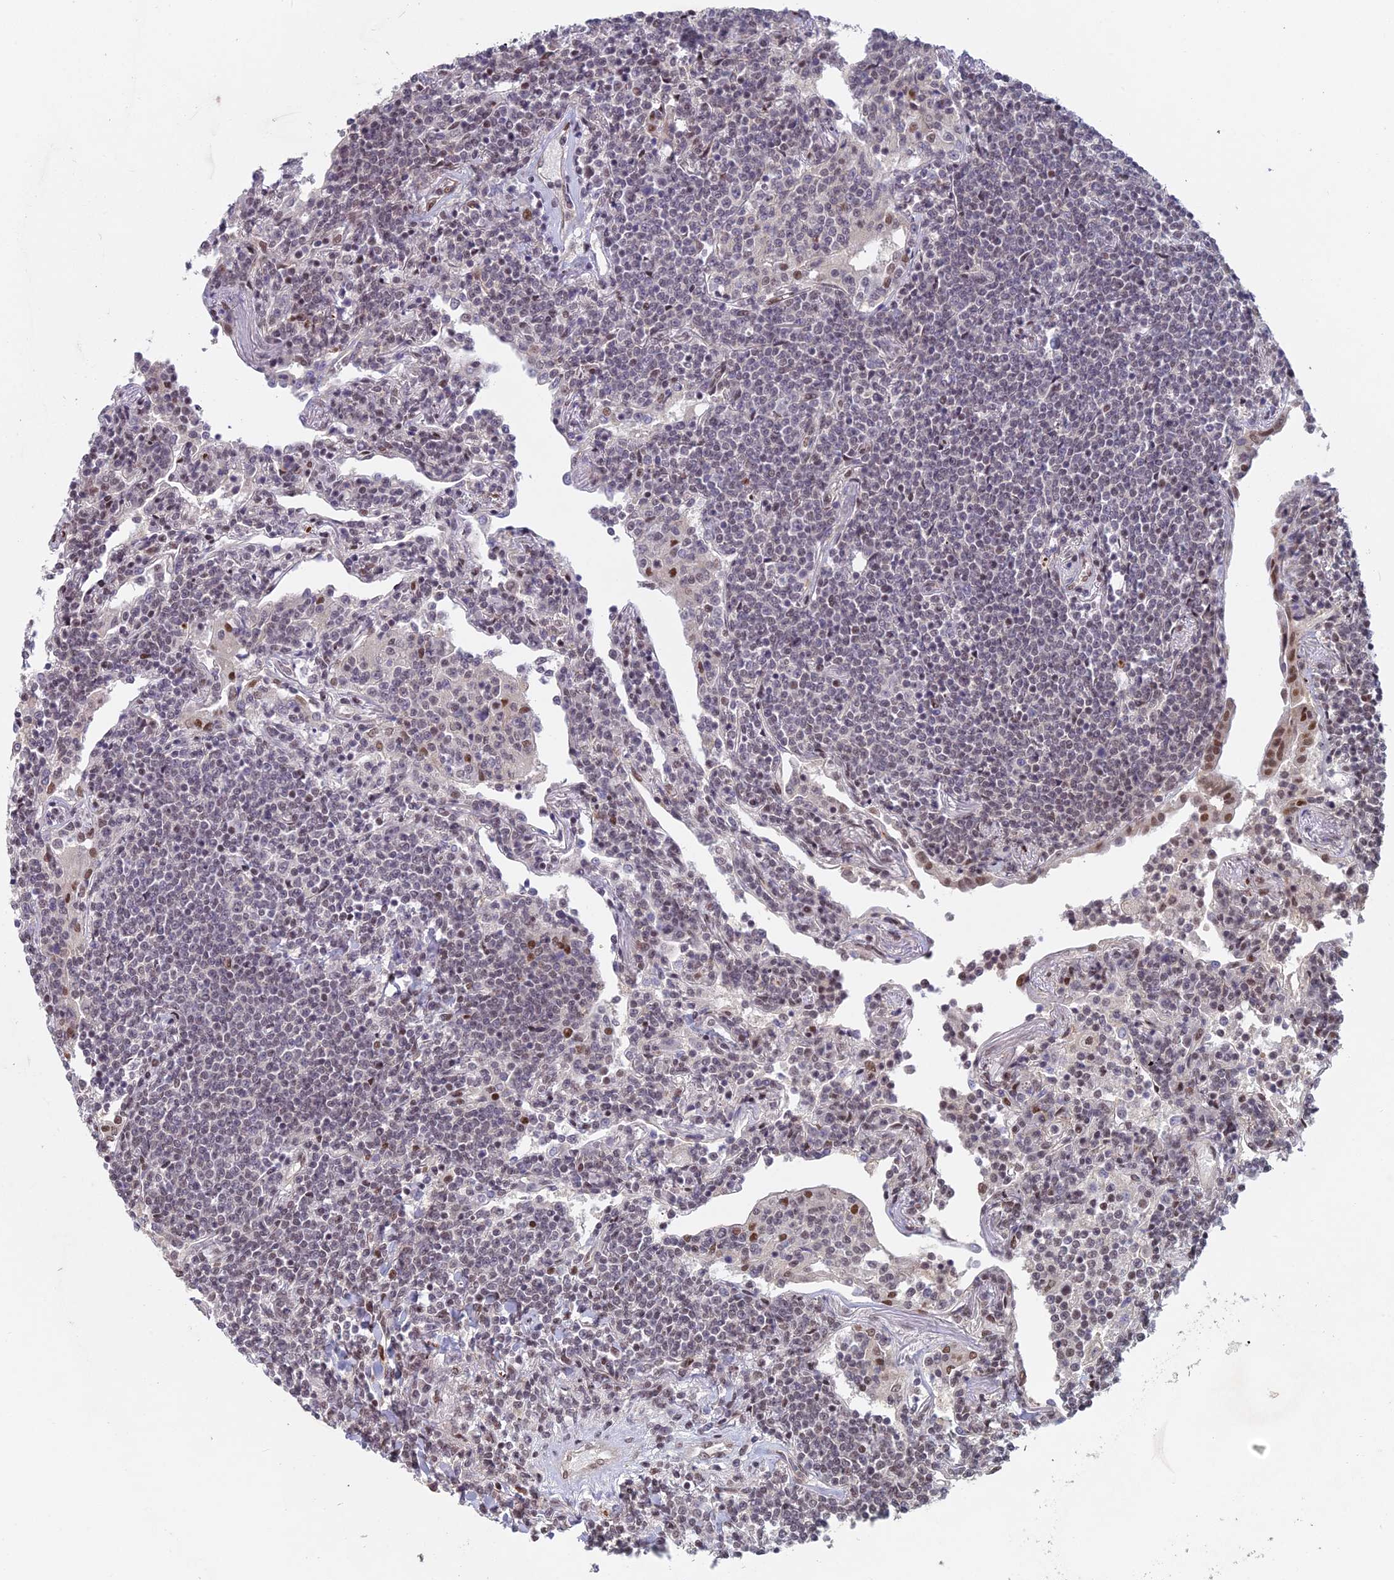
{"staining": {"intensity": "negative", "quantity": "none", "location": "none"}, "tissue": "lymphoma", "cell_type": "Tumor cells", "image_type": "cancer", "snomed": [{"axis": "morphology", "description": "Malignant lymphoma, non-Hodgkin's type, Low grade"}, {"axis": "topography", "description": "Lung"}], "caption": "Photomicrograph shows no protein expression in tumor cells of low-grade malignant lymphoma, non-Hodgkin's type tissue.", "gene": "ABHD17A", "patient": {"sex": "female", "age": 71}}